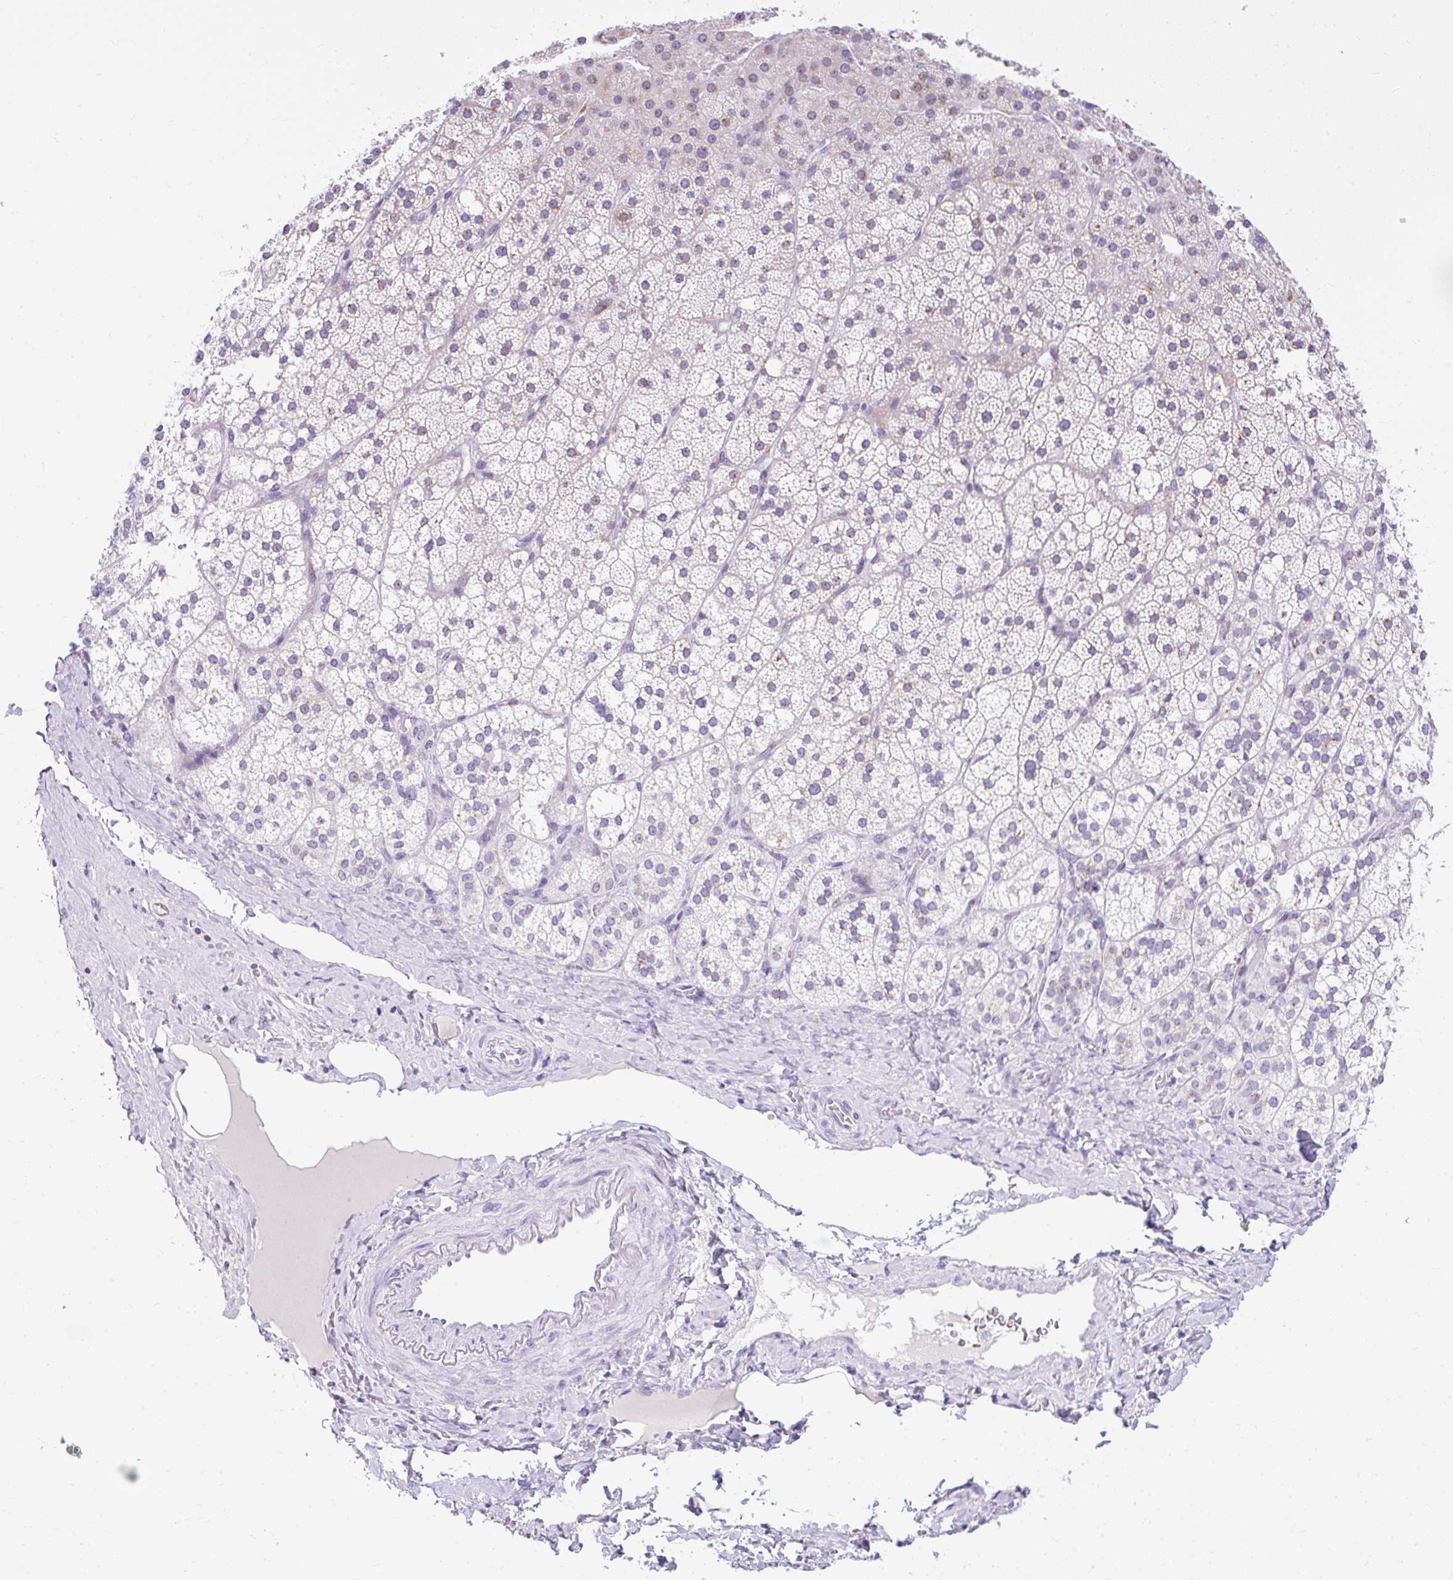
{"staining": {"intensity": "negative", "quantity": "none", "location": "none"}, "tissue": "adrenal gland", "cell_type": "Glandular cells", "image_type": "normal", "snomed": [{"axis": "morphology", "description": "Normal tissue, NOS"}, {"axis": "topography", "description": "Adrenal gland"}], "caption": "Protein analysis of benign adrenal gland demonstrates no significant positivity in glandular cells. (DAB (3,3'-diaminobenzidine) immunohistochemistry, high magnification).", "gene": "GOLGA8A", "patient": {"sex": "male", "age": 53}}